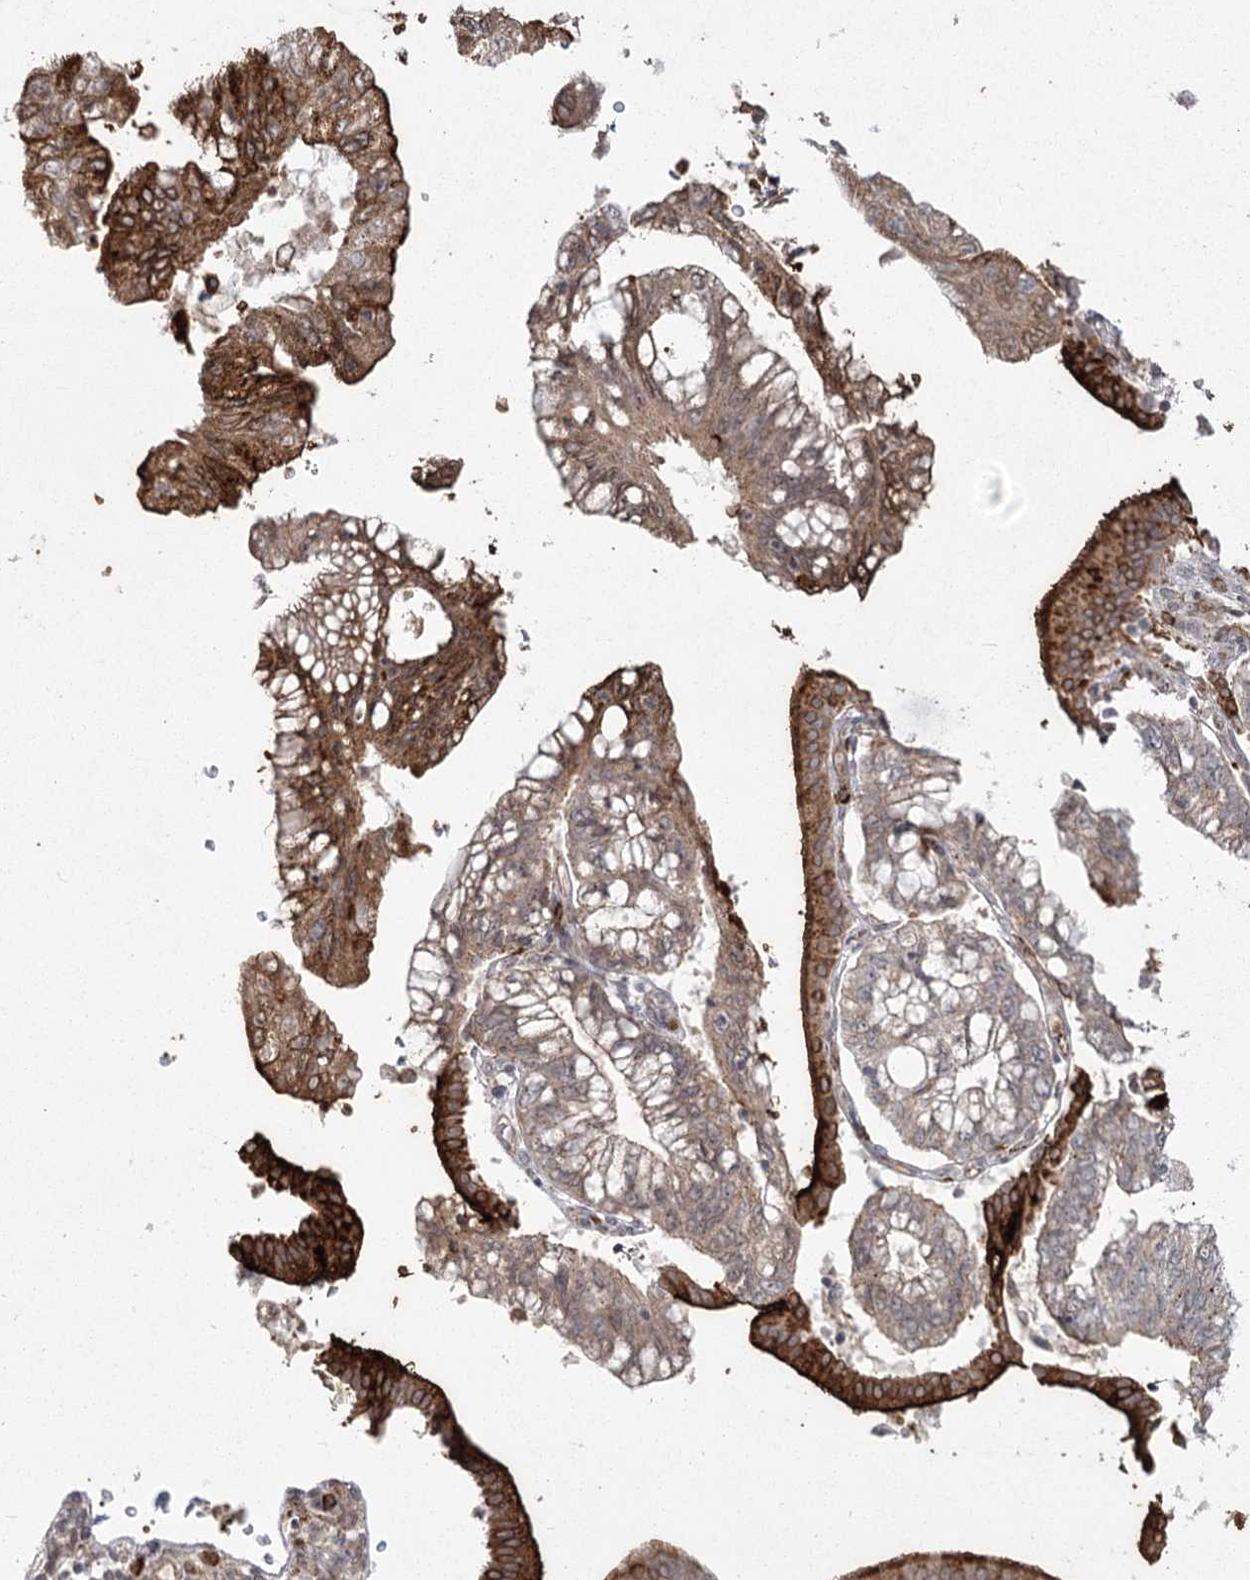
{"staining": {"intensity": "strong", "quantity": ">75%", "location": "cytoplasmic/membranous"}, "tissue": "pancreatic cancer", "cell_type": "Tumor cells", "image_type": "cancer", "snomed": [{"axis": "morphology", "description": "Adenocarcinoma, NOS"}, {"axis": "topography", "description": "Pancreas"}], "caption": "An IHC histopathology image of neoplastic tissue is shown. Protein staining in brown highlights strong cytoplasmic/membranous positivity in pancreatic cancer (adenocarcinoma) within tumor cells.", "gene": "AP2M1", "patient": {"sex": "female", "age": 73}}